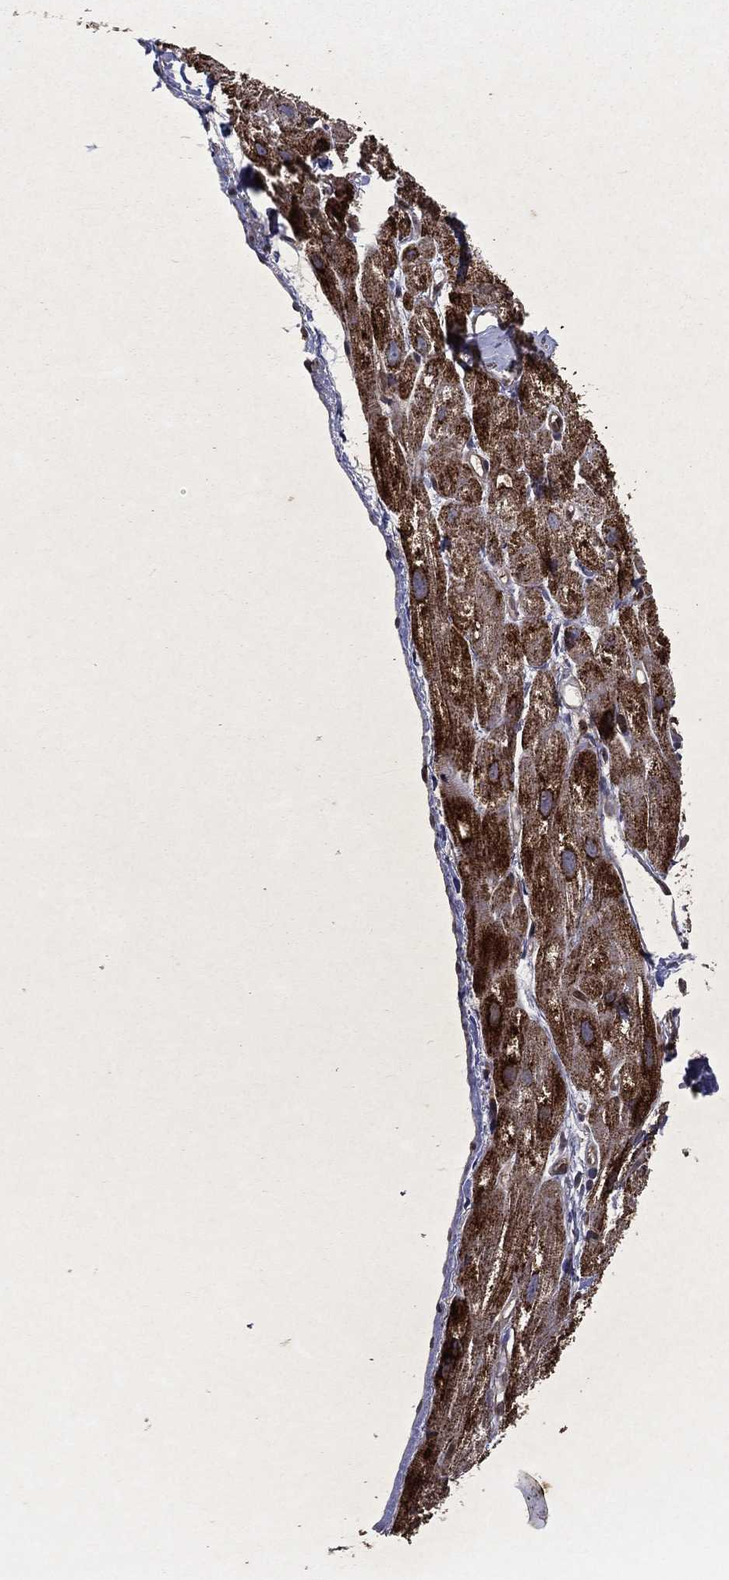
{"staining": {"intensity": "strong", "quantity": "<25%", "location": "cytoplasmic/membranous"}, "tissue": "heart muscle", "cell_type": "Cardiomyocytes", "image_type": "normal", "snomed": [{"axis": "morphology", "description": "Normal tissue, NOS"}, {"axis": "topography", "description": "Heart"}], "caption": "Heart muscle stained with immunohistochemistry exhibits strong cytoplasmic/membranous staining in approximately <25% of cardiomyocytes. The staining was performed using DAB, with brown indicating positive protein expression. Nuclei are stained blue with hematoxylin.", "gene": "ENSG00000288684", "patient": {"sex": "male", "age": 58}}